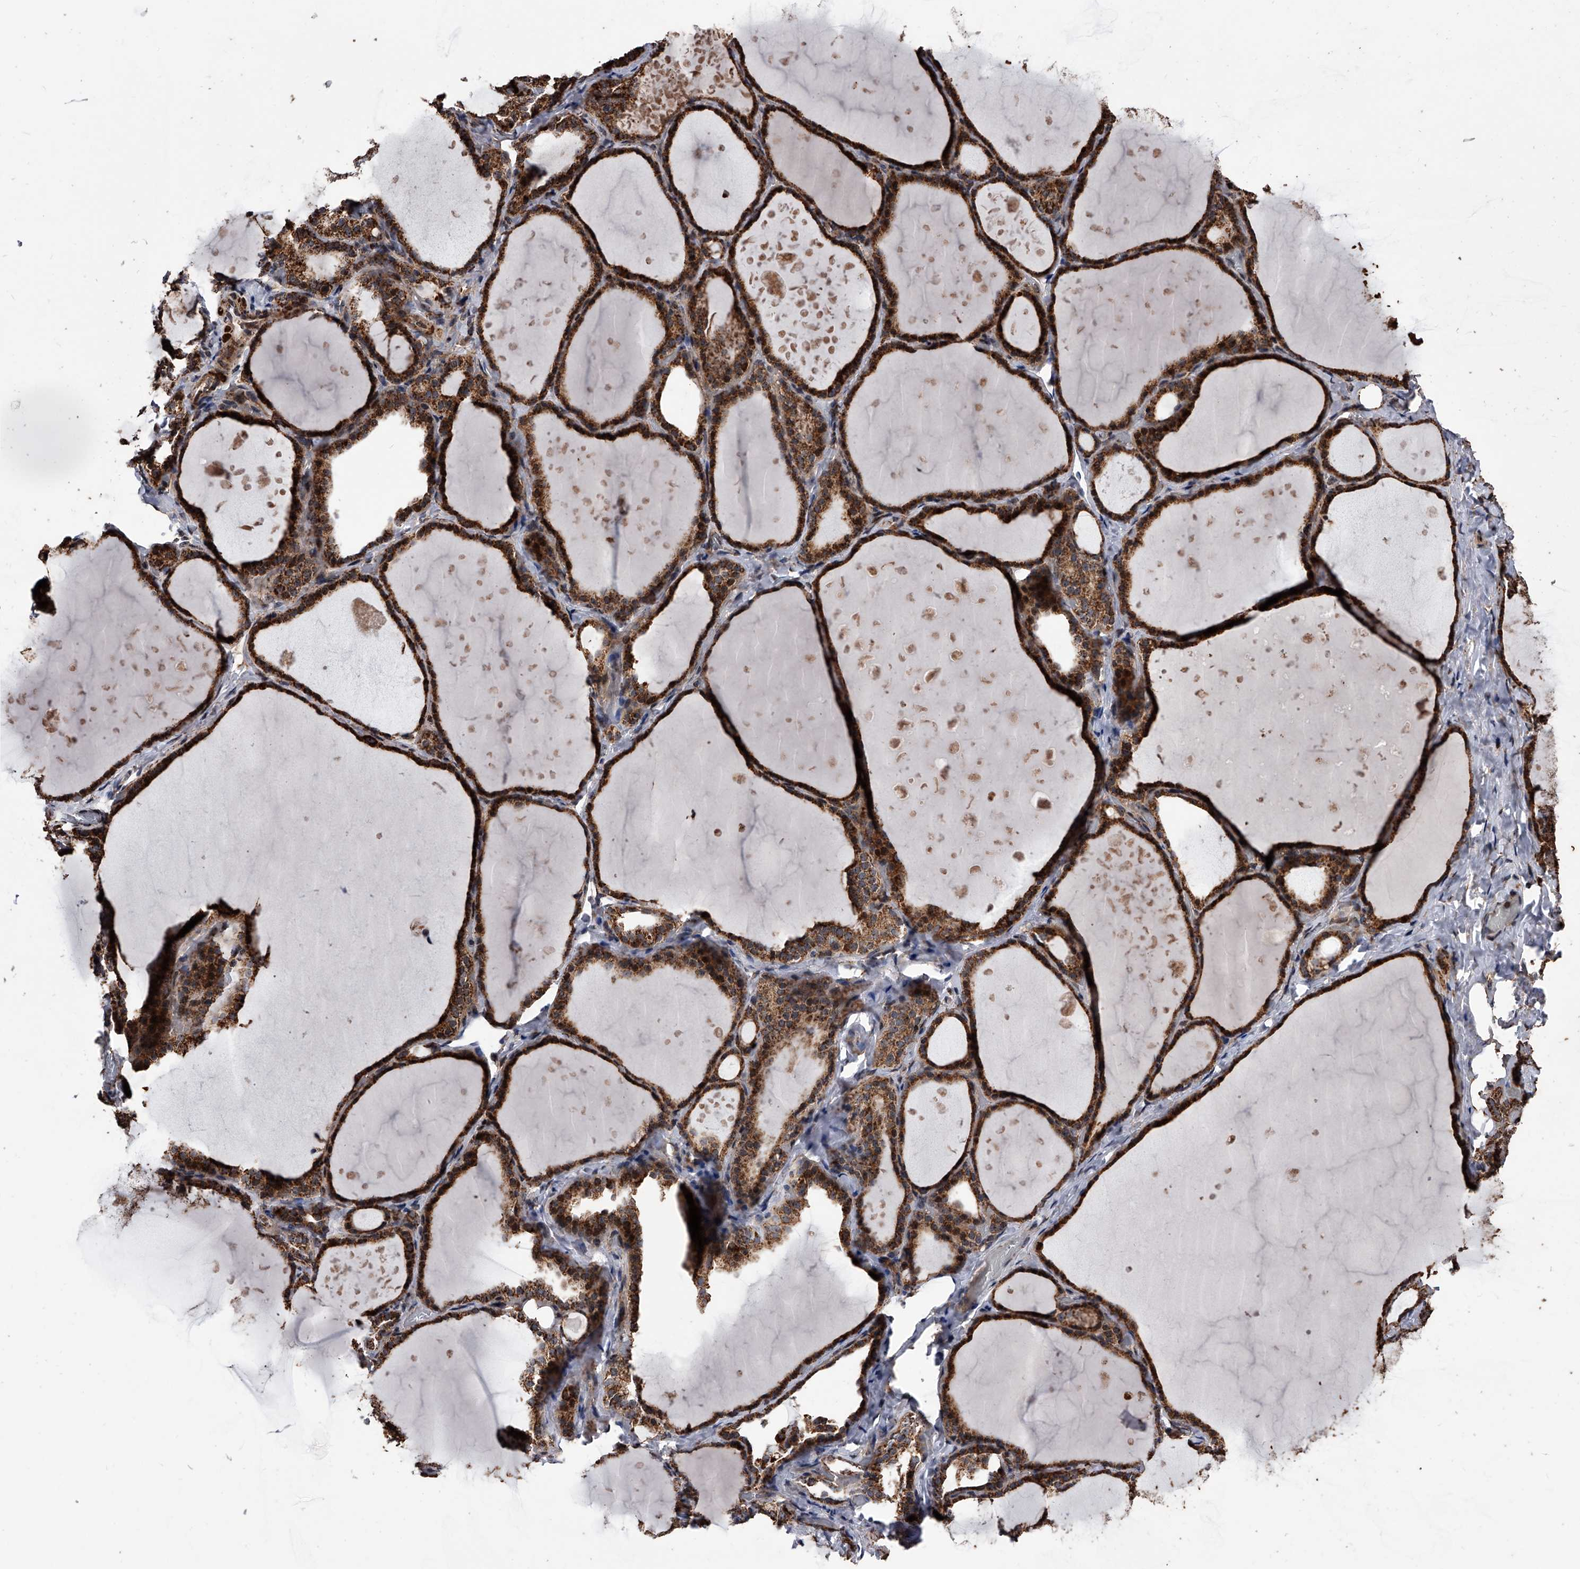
{"staining": {"intensity": "strong", "quantity": ">75%", "location": "cytoplasmic/membranous"}, "tissue": "thyroid gland", "cell_type": "Glandular cells", "image_type": "normal", "snomed": [{"axis": "morphology", "description": "Normal tissue, NOS"}, {"axis": "topography", "description": "Thyroid gland"}], "caption": "High-magnification brightfield microscopy of benign thyroid gland stained with DAB (brown) and counterstained with hematoxylin (blue). glandular cells exhibit strong cytoplasmic/membranous positivity is identified in approximately>75% of cells. The staining was performed using DAB (3,3'-diaminobenzidine), with brown indicating positive protein expression. Nuclei are stained blue with hematoxylin.", "gene": "SMPDL3A", "patient": {"sex": "female", "age": 44}}